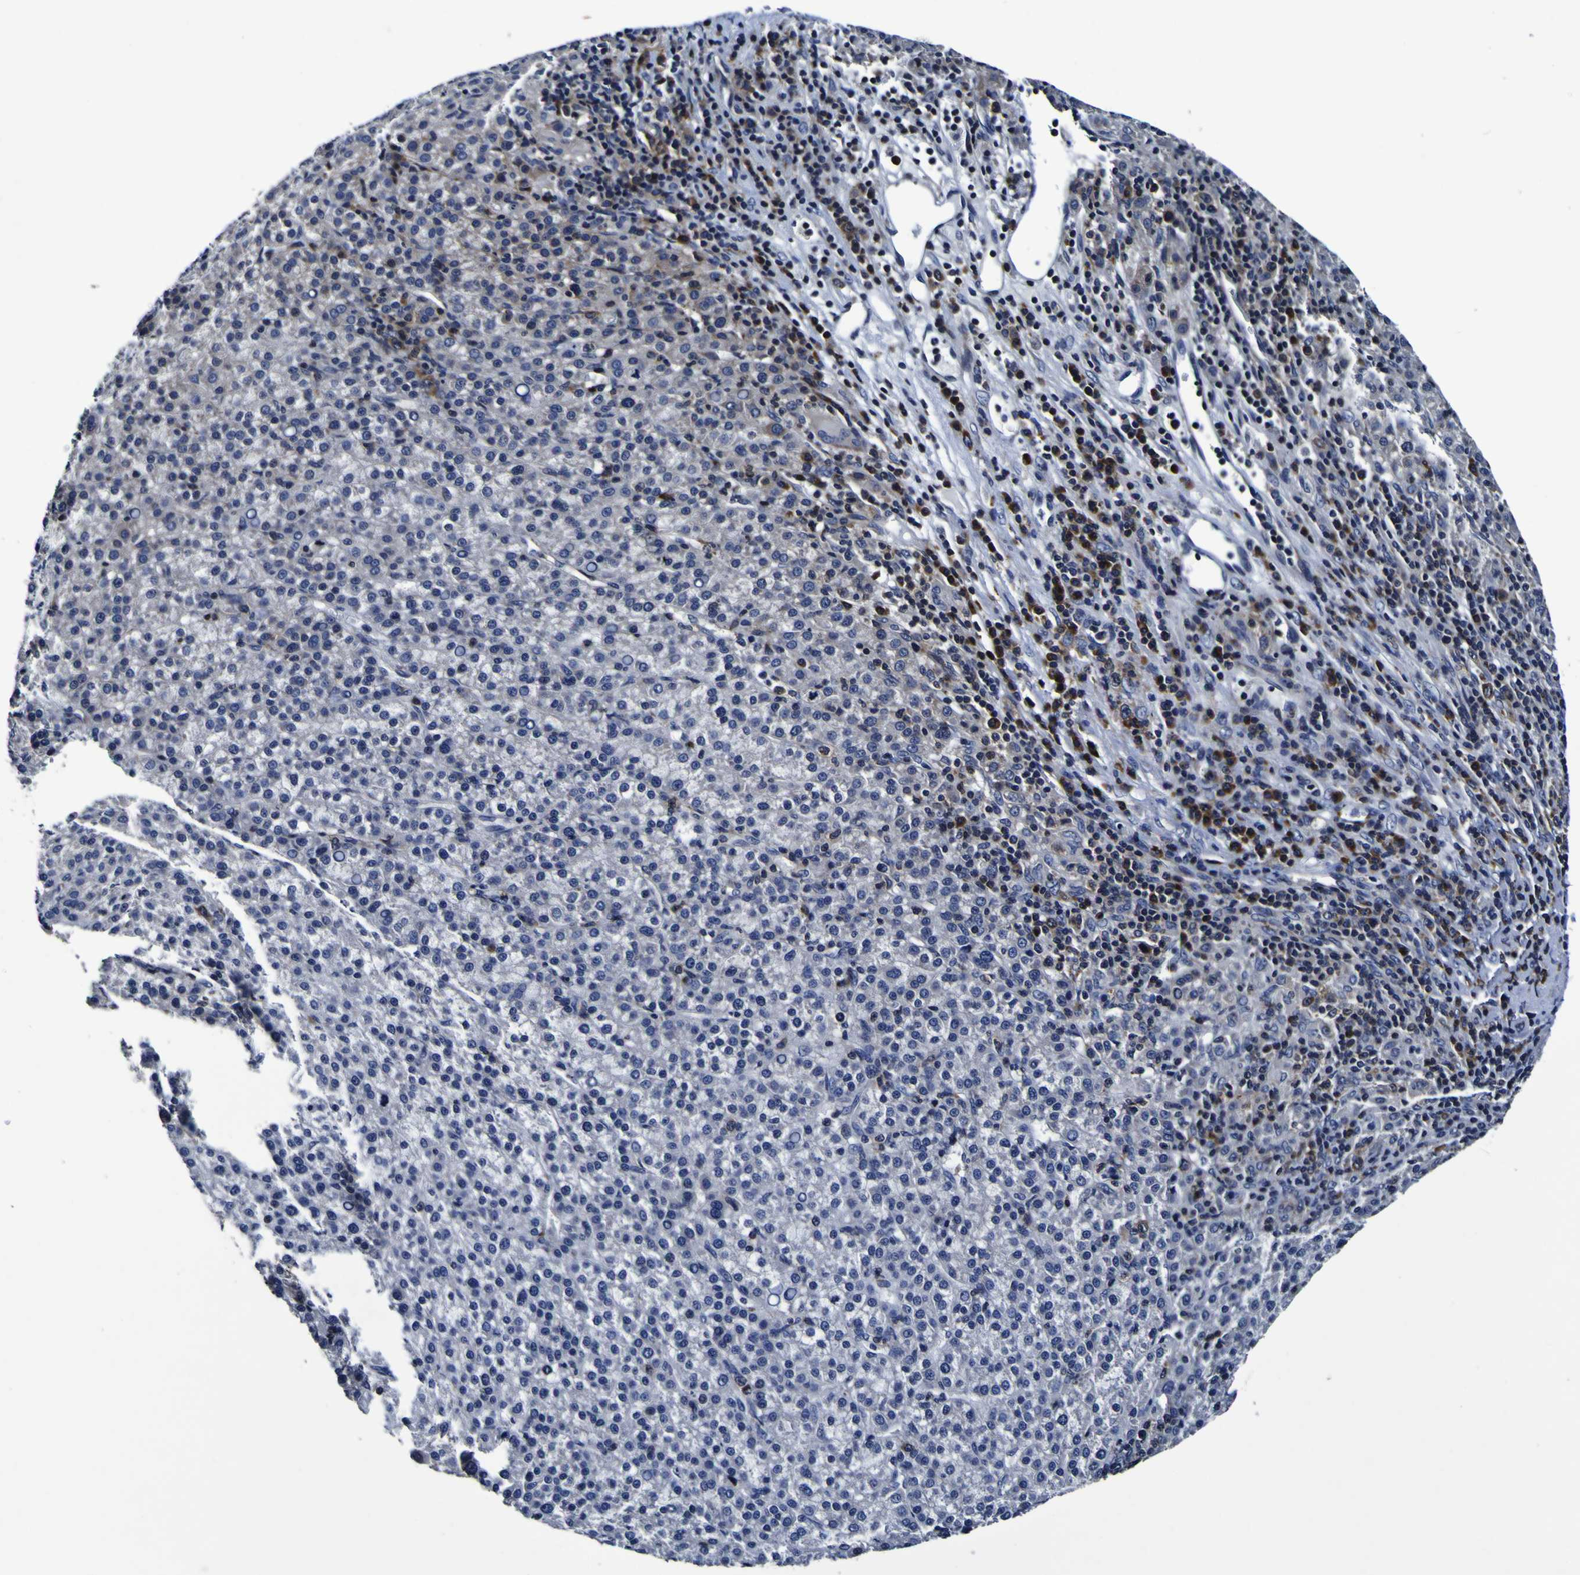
{"staining": {"intensity": "negative", "quantity": "none", "location": "none"}, "tissue": "liver cancer", "cell_type": "Tumor cells", "image_type": "cancer", "snomed": [{"axis": "morphology", "description": "Carcinoma, Hepatocellular, NOS"}, {"axis": "topography", "description": "Liver"}], "caption": "A histopathology image of liver cancer stained for a protein reveals no brown staining in tumor cells.", "gene": "SORCS1", "patient": {"sex": "female", "age": 58}}